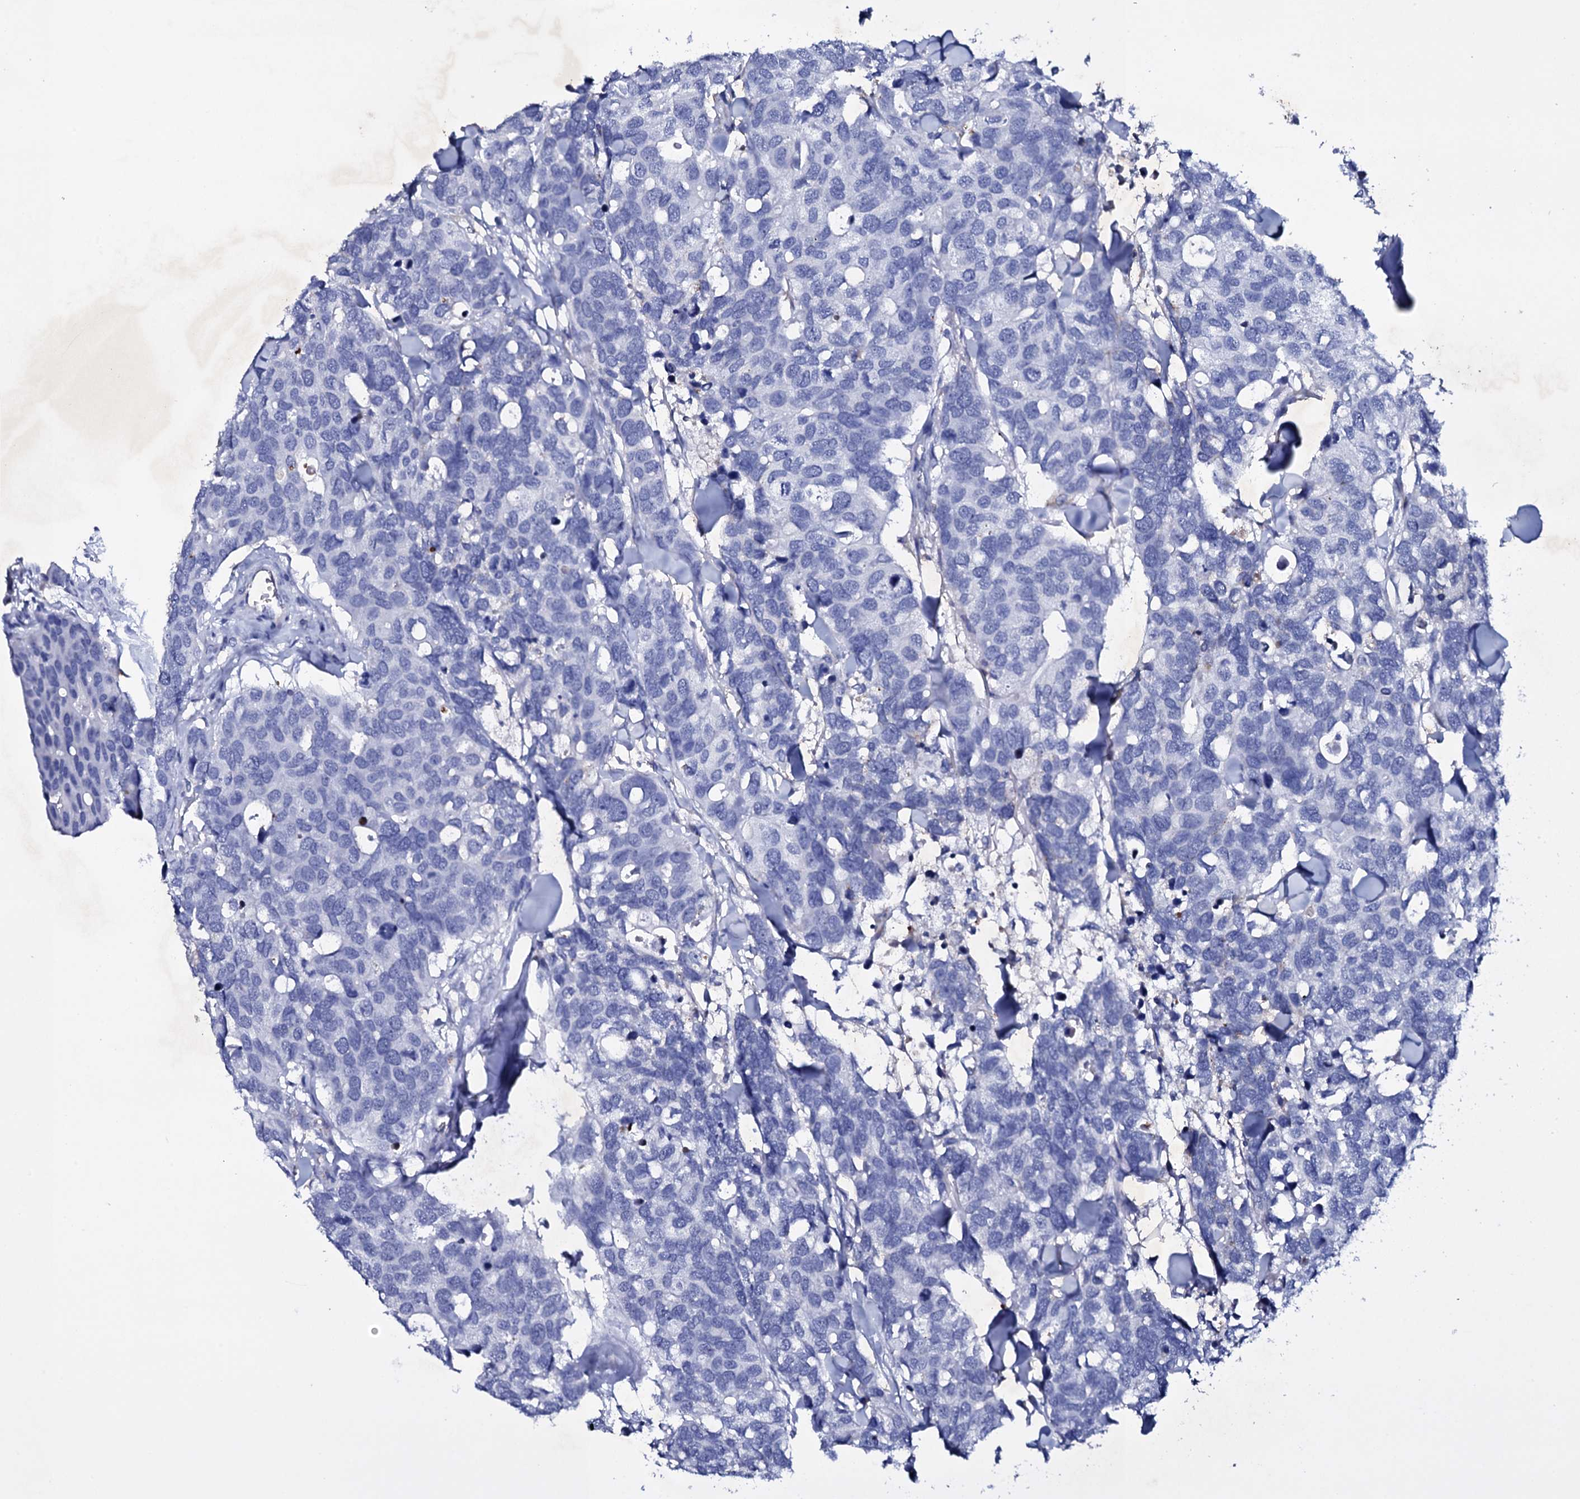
{"staining": {"intensity": "negative", "quantity": "none", "location": "none"}, "tissue": "breast cancer", "cell_type": "Tumor cells", "image_type": "cancer", "snomed": [{"axis": "morphology", "description": "Duct carcinoma"}, {"axis": "topography", "description": "Breast"}], "caption": "Immunohistochemistry of human breast infiltrating ductal carcinoma reveals no expression in tumor cells.", "gene": "ITPRID2", "patient": {"sex": "female", "age": 83}}